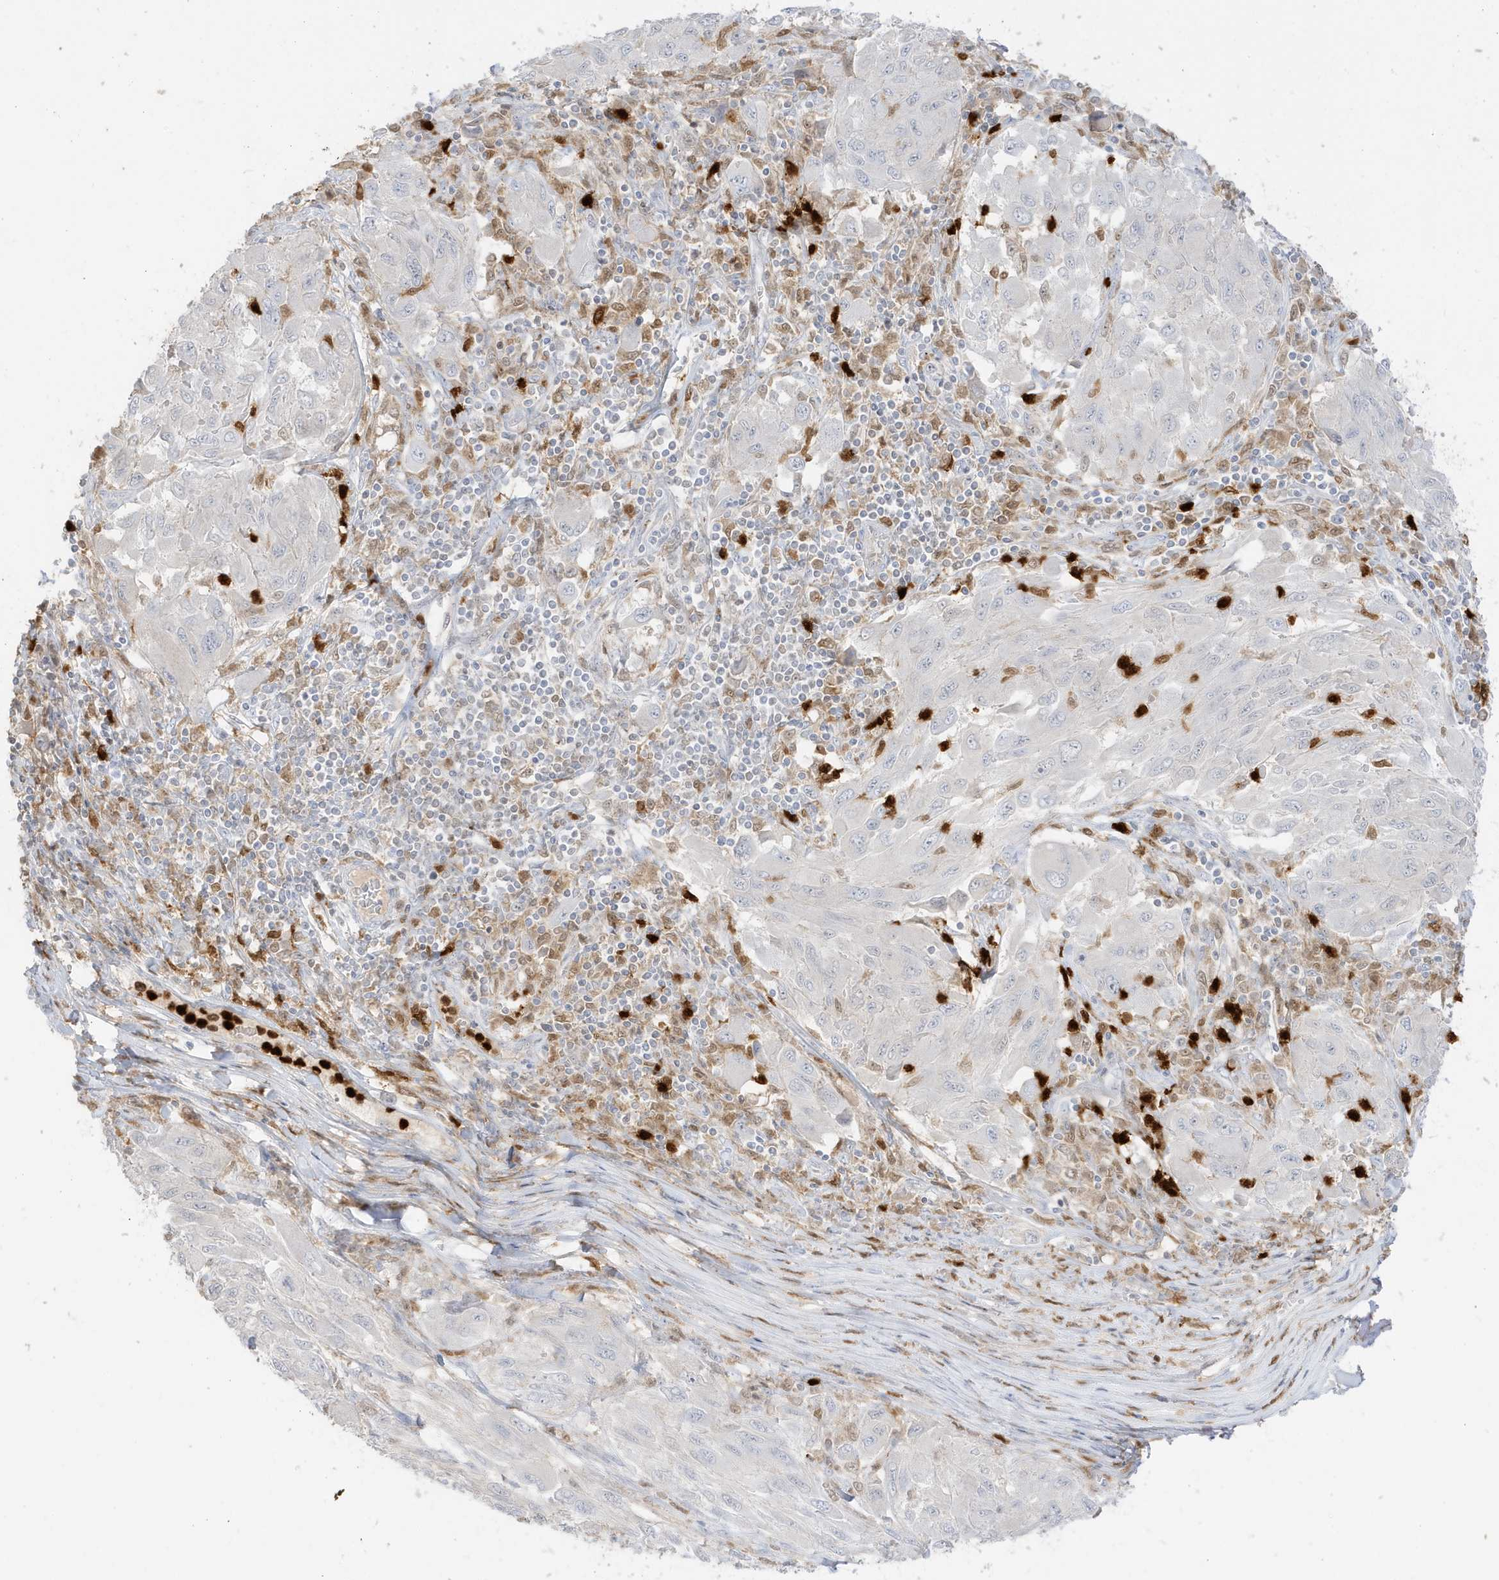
{"staining": {"intensity": "negative", "quantity": "none", "location": "none"}, "tissue": "melanoma", "cell_type": "Tumor cells", "image_type": "cancer", "snomed": [{"axis": "morphology", "description": "Malignant melanoma, NOS"}, {"axis": "topography", "description": "Skin"}], "caption": "The histopathology image displays no staining of tumor cells in melanoma.", "gene": "GCA", "patient": {"sex": "female", "age": 91}}